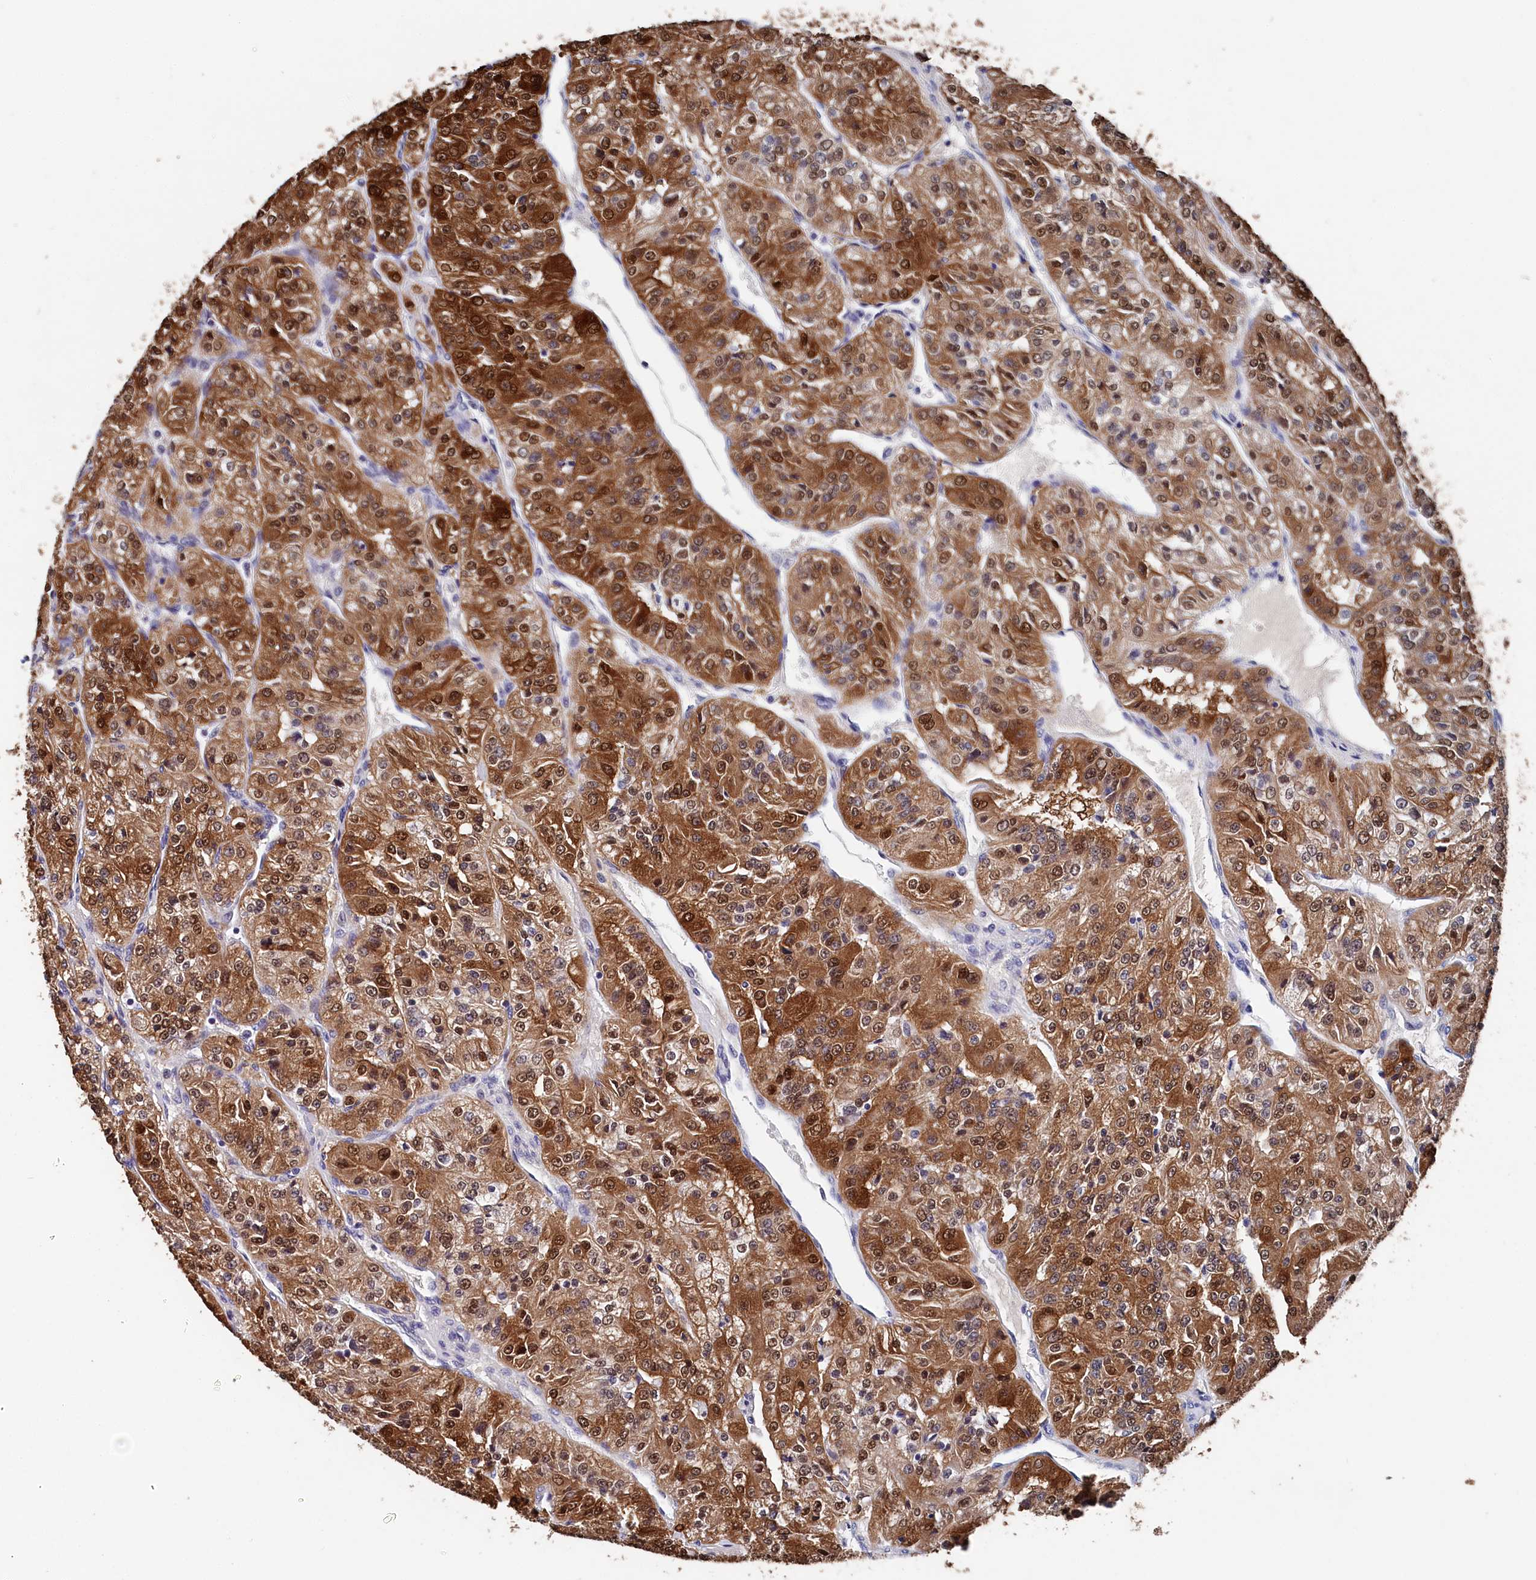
{"staining": {"intensity": "strong", "quantity": ">75%", "location": "cytoplasmic/membranous,nuclear"}, "tissue": "renal cancer", "cell_type": "Tumor cells", "image_type": "cancer", "snomed": [{"axis": "morphology", "description": "Adenocarcinoma, NOS"}, {"axis": "topography", "description": "Kidney"}], "caption": "Immunohistochemistry (IHC) (DAB (3,3'-diaminobenzidine)) staining of renal cancer reveals strong cytoplasmic/membranous and nuclear protein expression in about >75% of tumor cells. (brown staining indicates protein expression, while blue staining denotes nuclei).", "gene": "BHMT", "patient": {"sex": "female", "age": 63}}